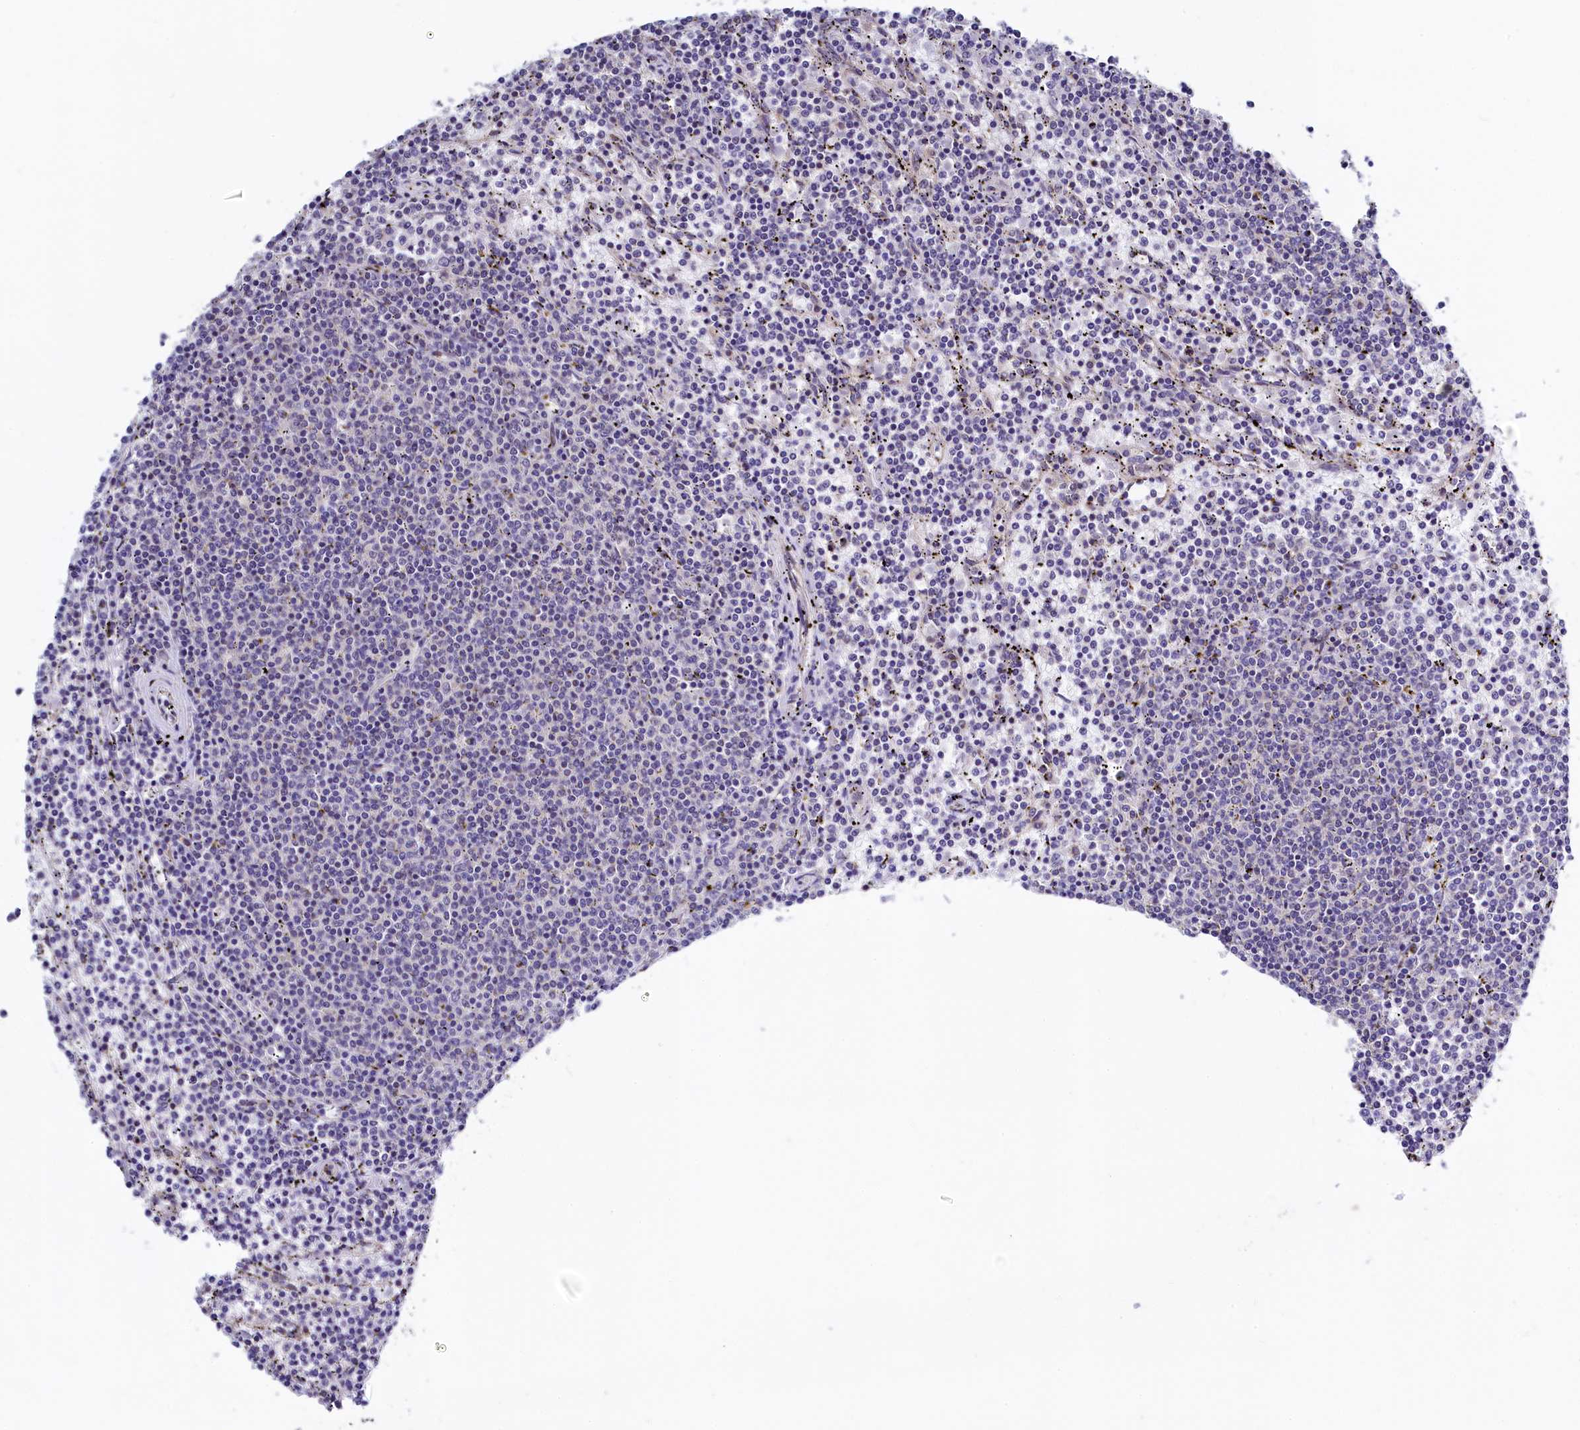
{"staining": {"intensity": "negative", "quantity": "none", "location": "none"}, "tissue": "lymphoma", "cell_type": "Tumor cells", "image_type": "cancer", "snomed": [{"axis": "morphology", "description": "Malignant lymphoma, non-Hodgkin's type, Low grade"}, {"axis": "topography", "description": "Spleen"}], "caption": "Tumor cells show no significant staining in lymphoma.", "gene": "SEC24C", "patient": {"sex": "female", "age": 50}}